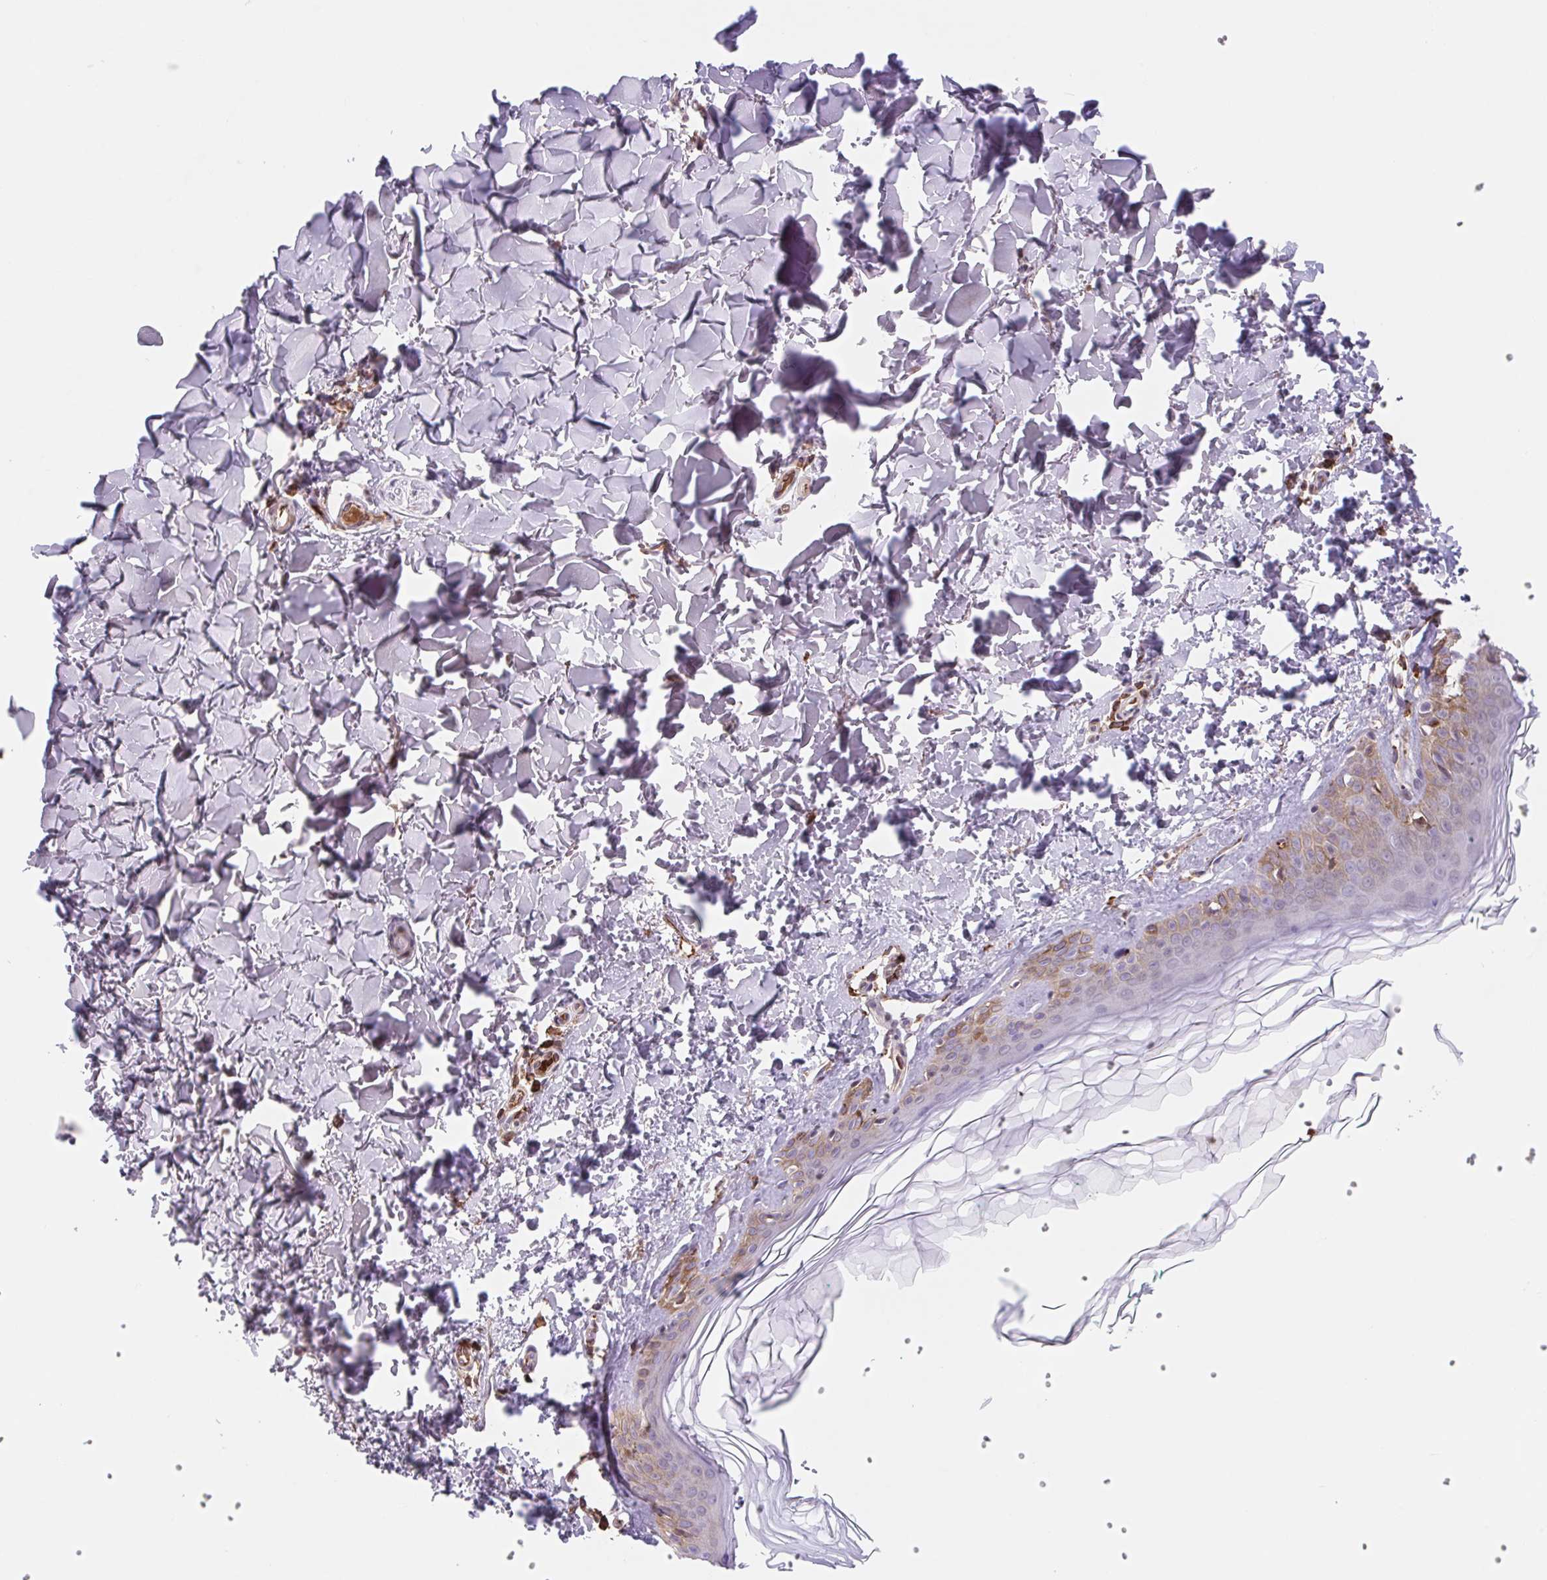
{"staining": {"intensity": "negative", "quantity": "none", "location": "none"}, "tissue": "skin", "cell_type": "Fibroblasts", "image_type": "normal", "snomed": [{"axis": "morphology", "description": "Normal tissue, NOS"}, {"axis": "topography", "description": "Skin"}, {"axis": "topography", "description": "Peripheral nerve tissue"}], "caption": "Skin was stained to show a protein in brown. There is no significant staining in fibroblasts. (Stains: DAB (3,3'-diaminobenzidine) immunohistochemistry (IHC) with hematoxylin counter stain, Microscopy: brightfield microscopy at high magnification).", "gene": "TPRG1", "patient": {"sex": "female", "age": 45}}